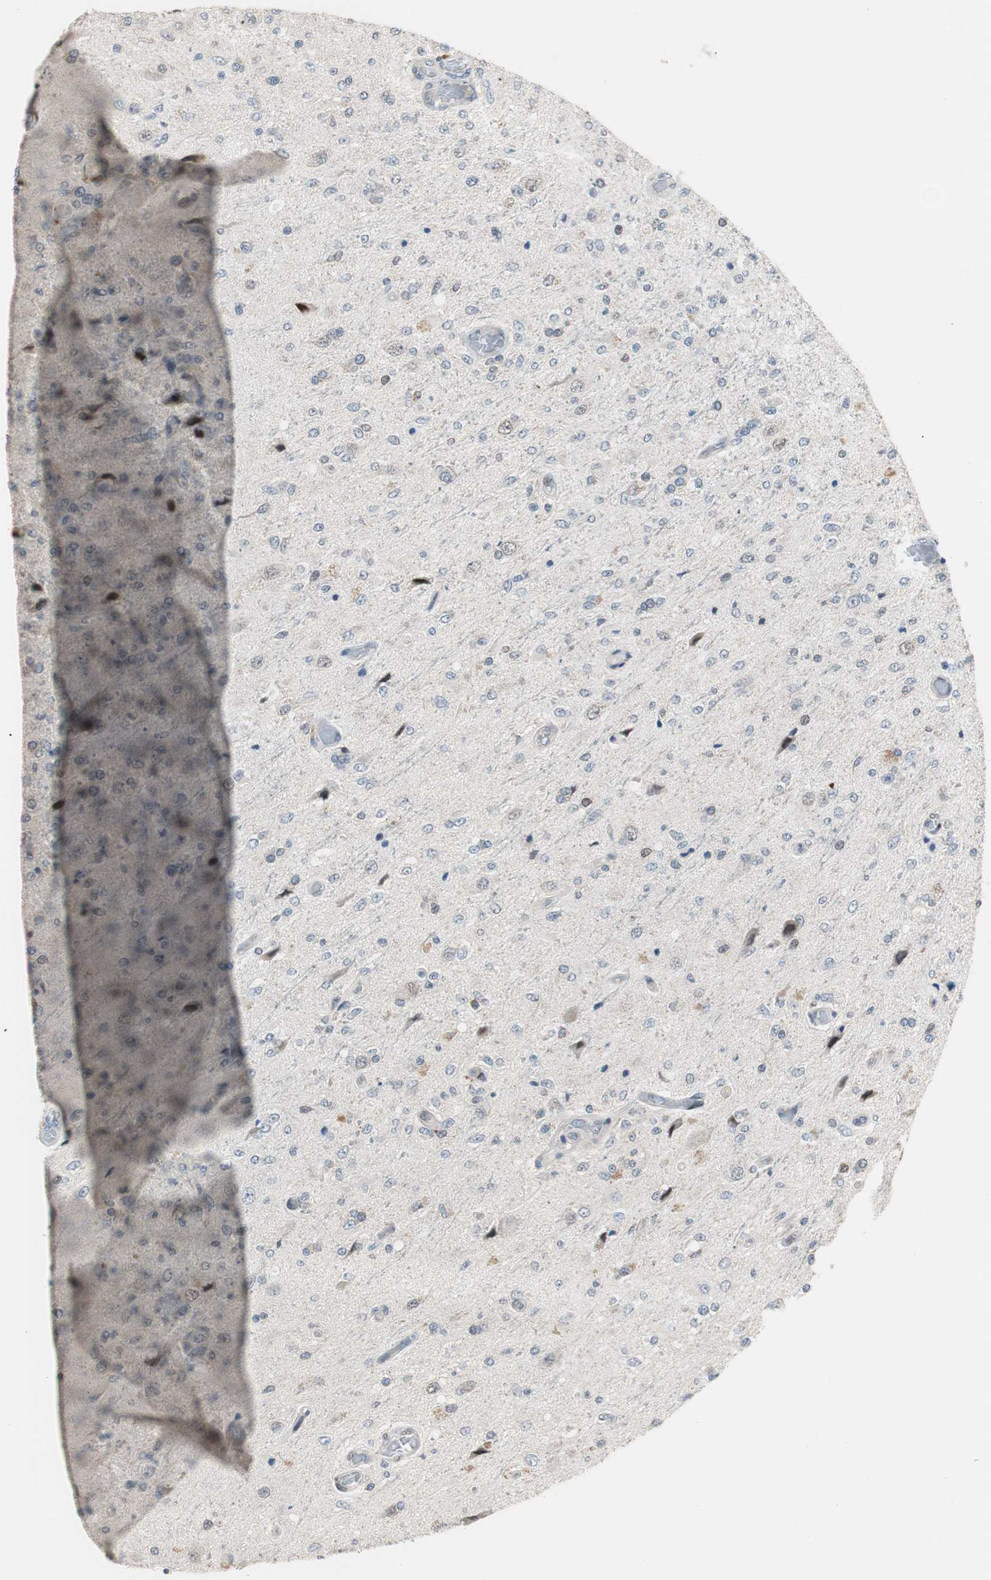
{"staining": {"intensity": "negative", "quantity": "none", "location": "none"}, "tissue": "glioma", "cell_type": "Tumor cells", "image_type": "cancer", "snomed": [{"axis": "morphology", "description": "Normal tissue, NOS"}, {"axis": "morphology", "description": "Glioma, malignant, High grade"}, {"axis": "topography", "description": "Cerebral cortex"}], "caption": "The micrograph demonstrates no staining of tumor cells in glioma.", "gene": "POLH", "patient": {"sex": "male", "age": 77}}